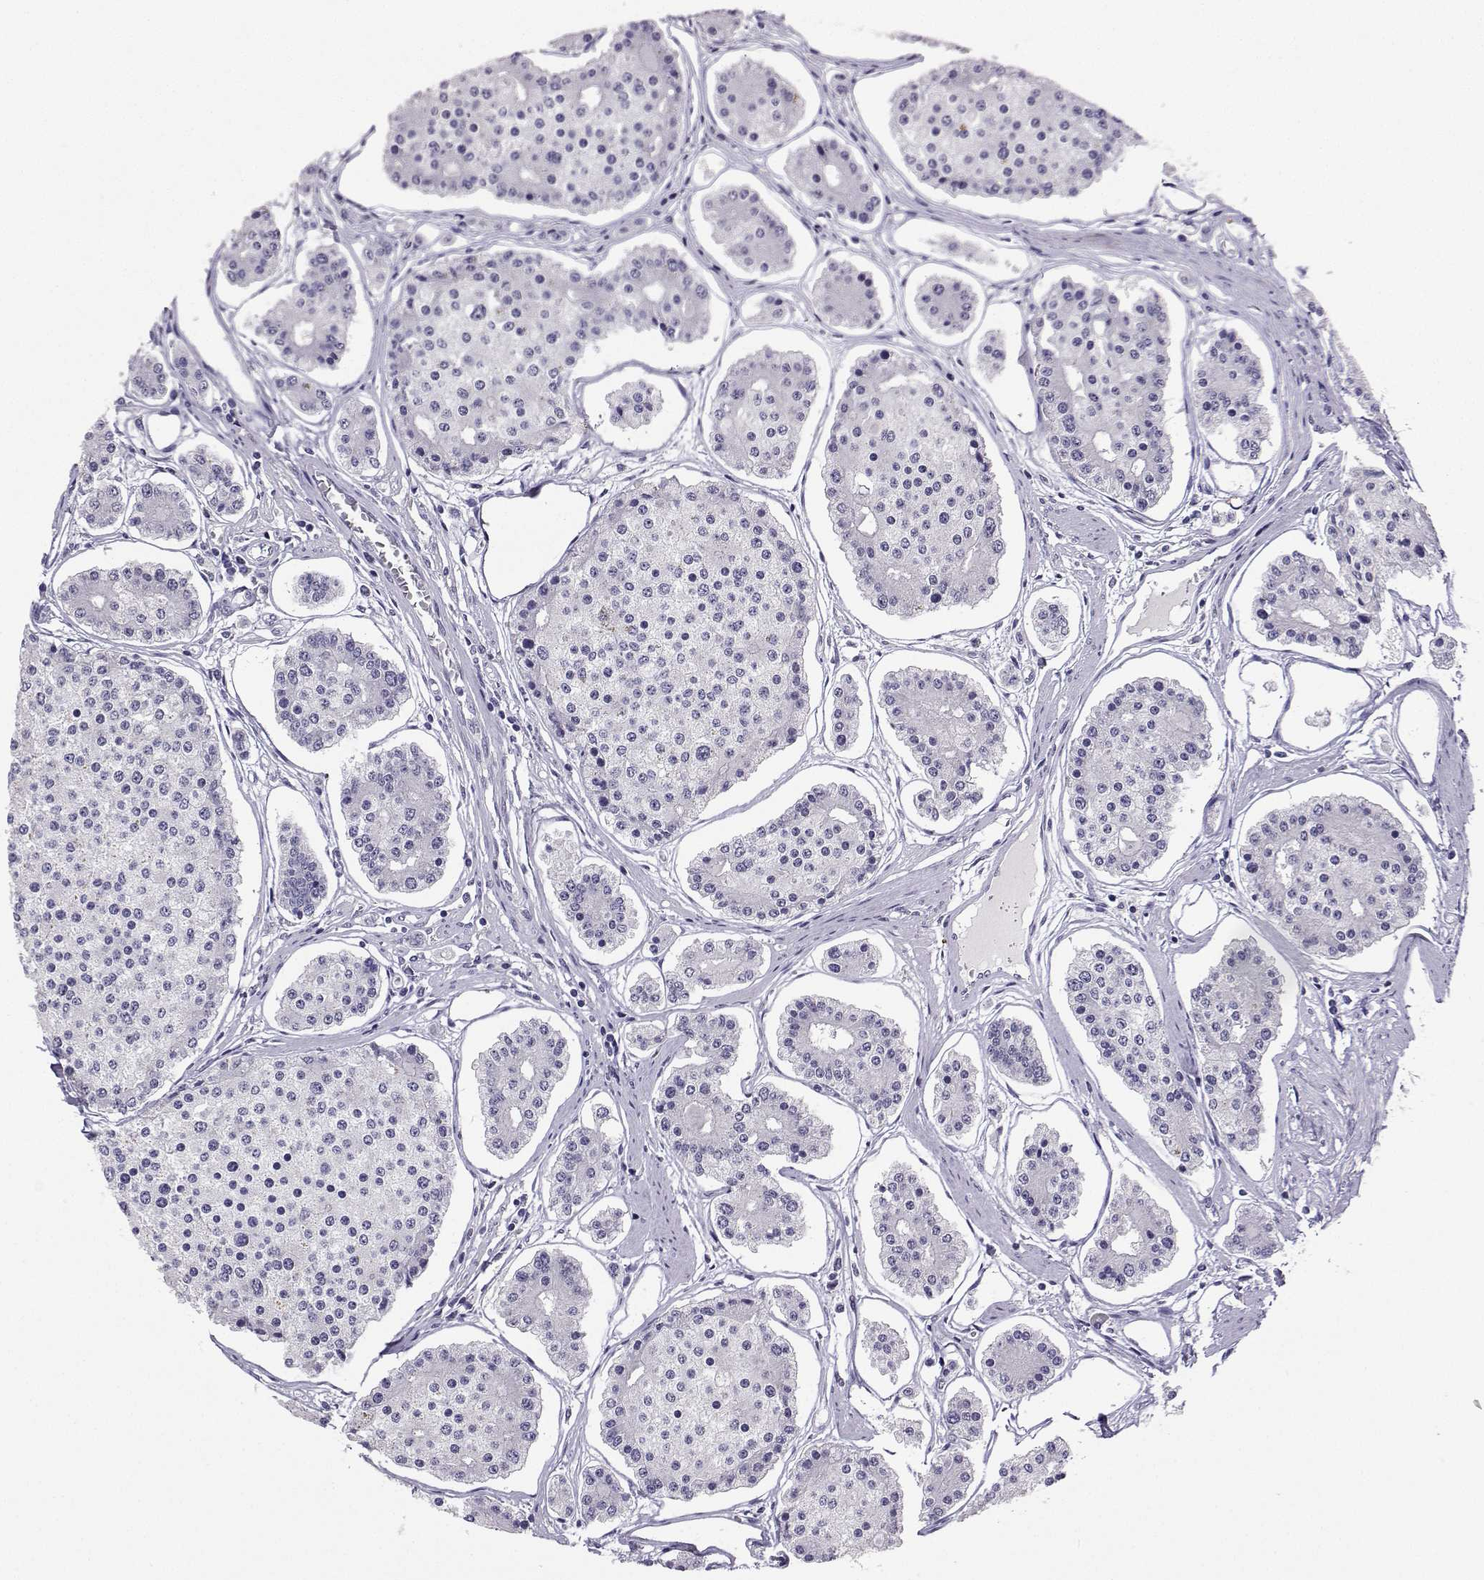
{"staining": {"intensity": "negative", "quantity": "none", "location": "none"}, "tissue": "carcinoid", "cell_type": "Tumor cells", "image_type": "cancer", "snomed": [{"axis": "morphology", "description": "Carcinoid, malignant, NOS"}, {"axis": "topography", "description": "Small intestine"}], "caption": "Tumor cells are negative for protein expression in human carcinoid (malignant).", "gene": "TBR1", "patient": {"sex": "female", "age": 65}}